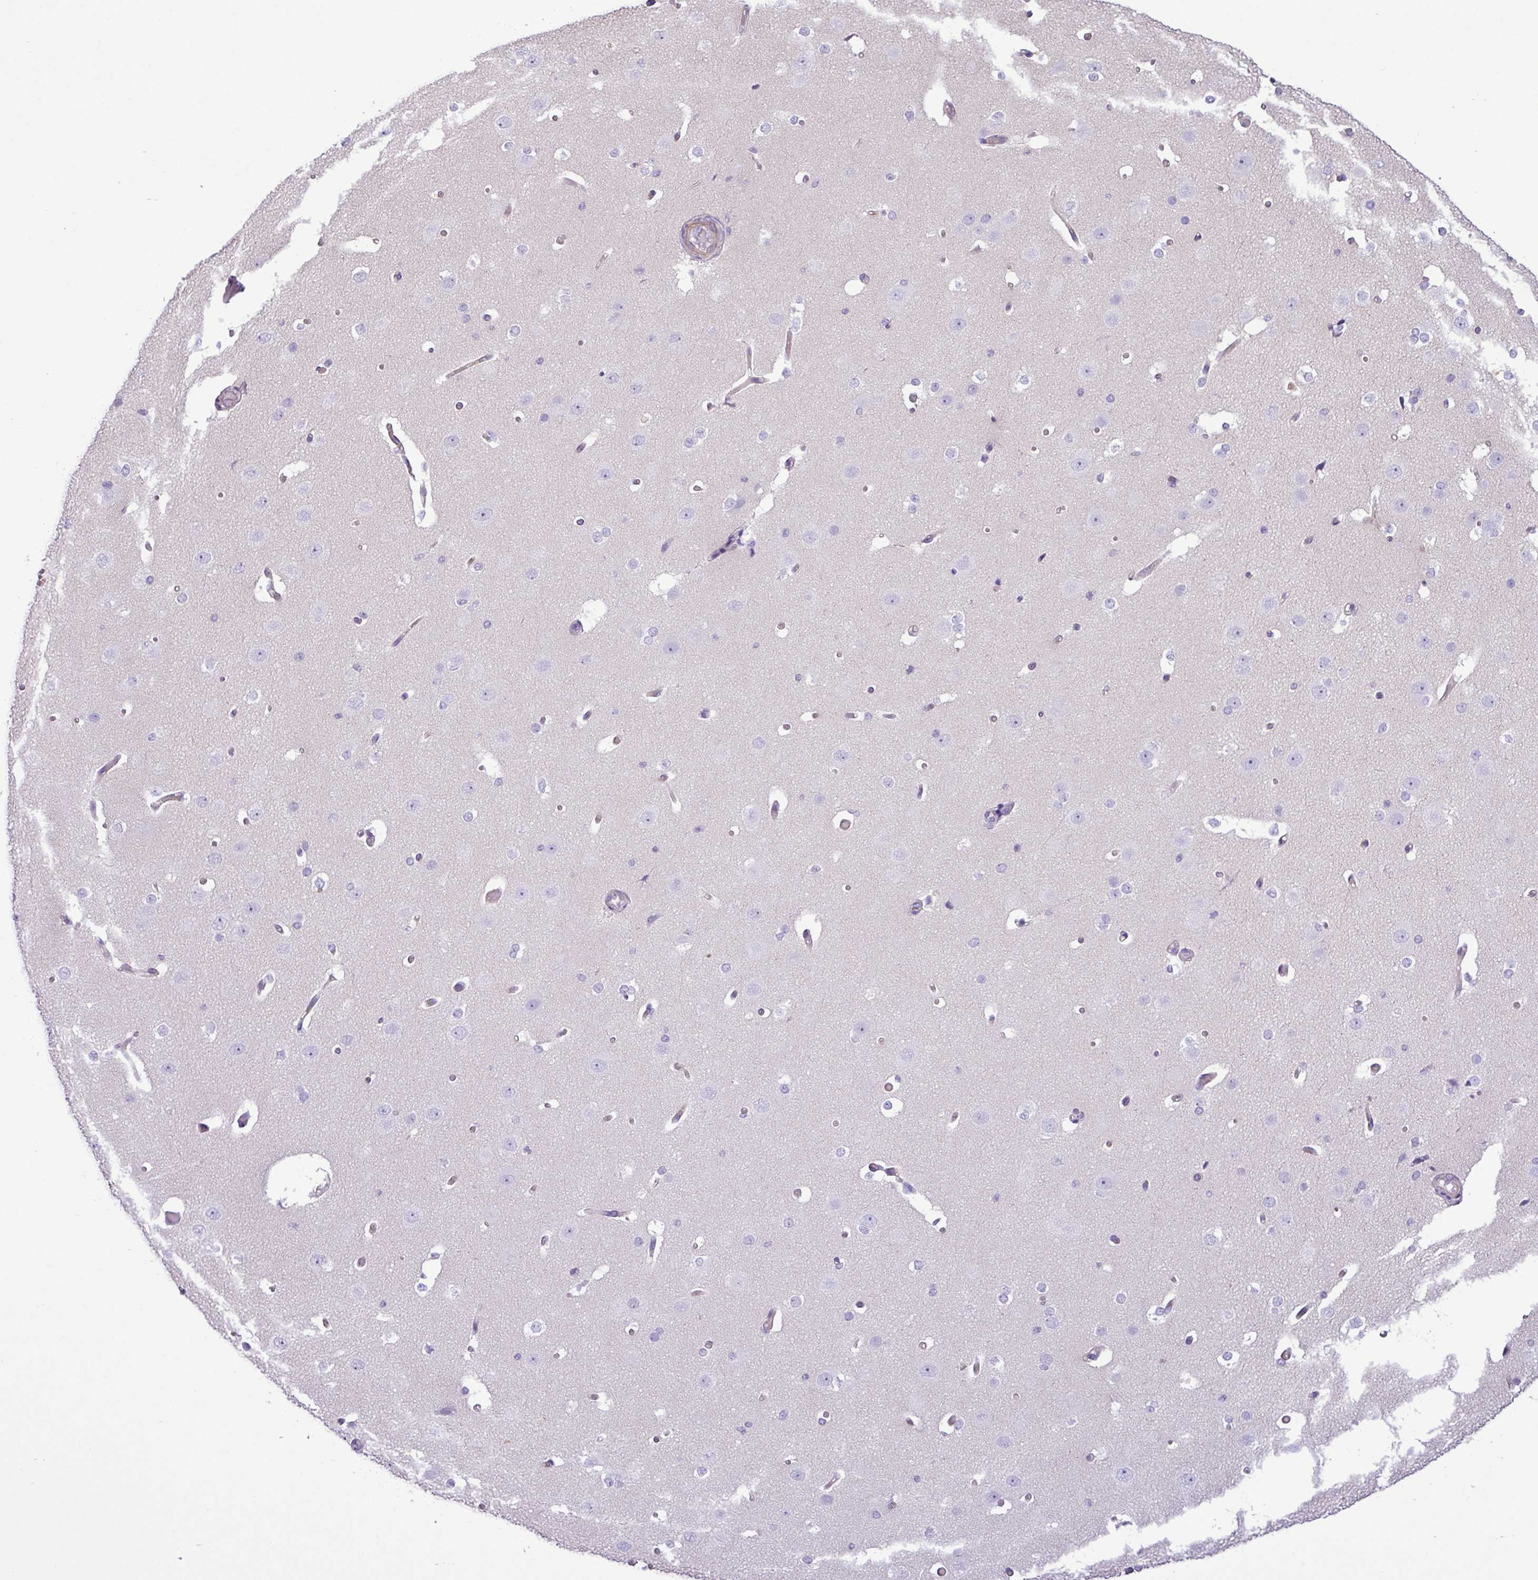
{"staining": {"intensity": "negative", "quantity": "none", "location": "none"}, "tissue": "cerebral cortex", "cell_type": "Endothelial cells", "image_type": "normal", "snomed": [{"axis": "morphology", "description": "Normal tissue, NOS"}, {"axis": "morphology", "description": "Inflammation, NOS"}, {"axis": "topography", "description": "Cerebral cortex"}], "caption": "Immunohistochemistry (IHC) of benign cerebral cortex exhibits no positivity in endothelial cells. Brightfield microscopy of IHC stained with DAB (3,3'-diaminobenzidine) (brown) and hematoxylin (blue), captured at high magnification.", "gene": "ZNF334", "patient": {"sex": "male", "age": 6}}